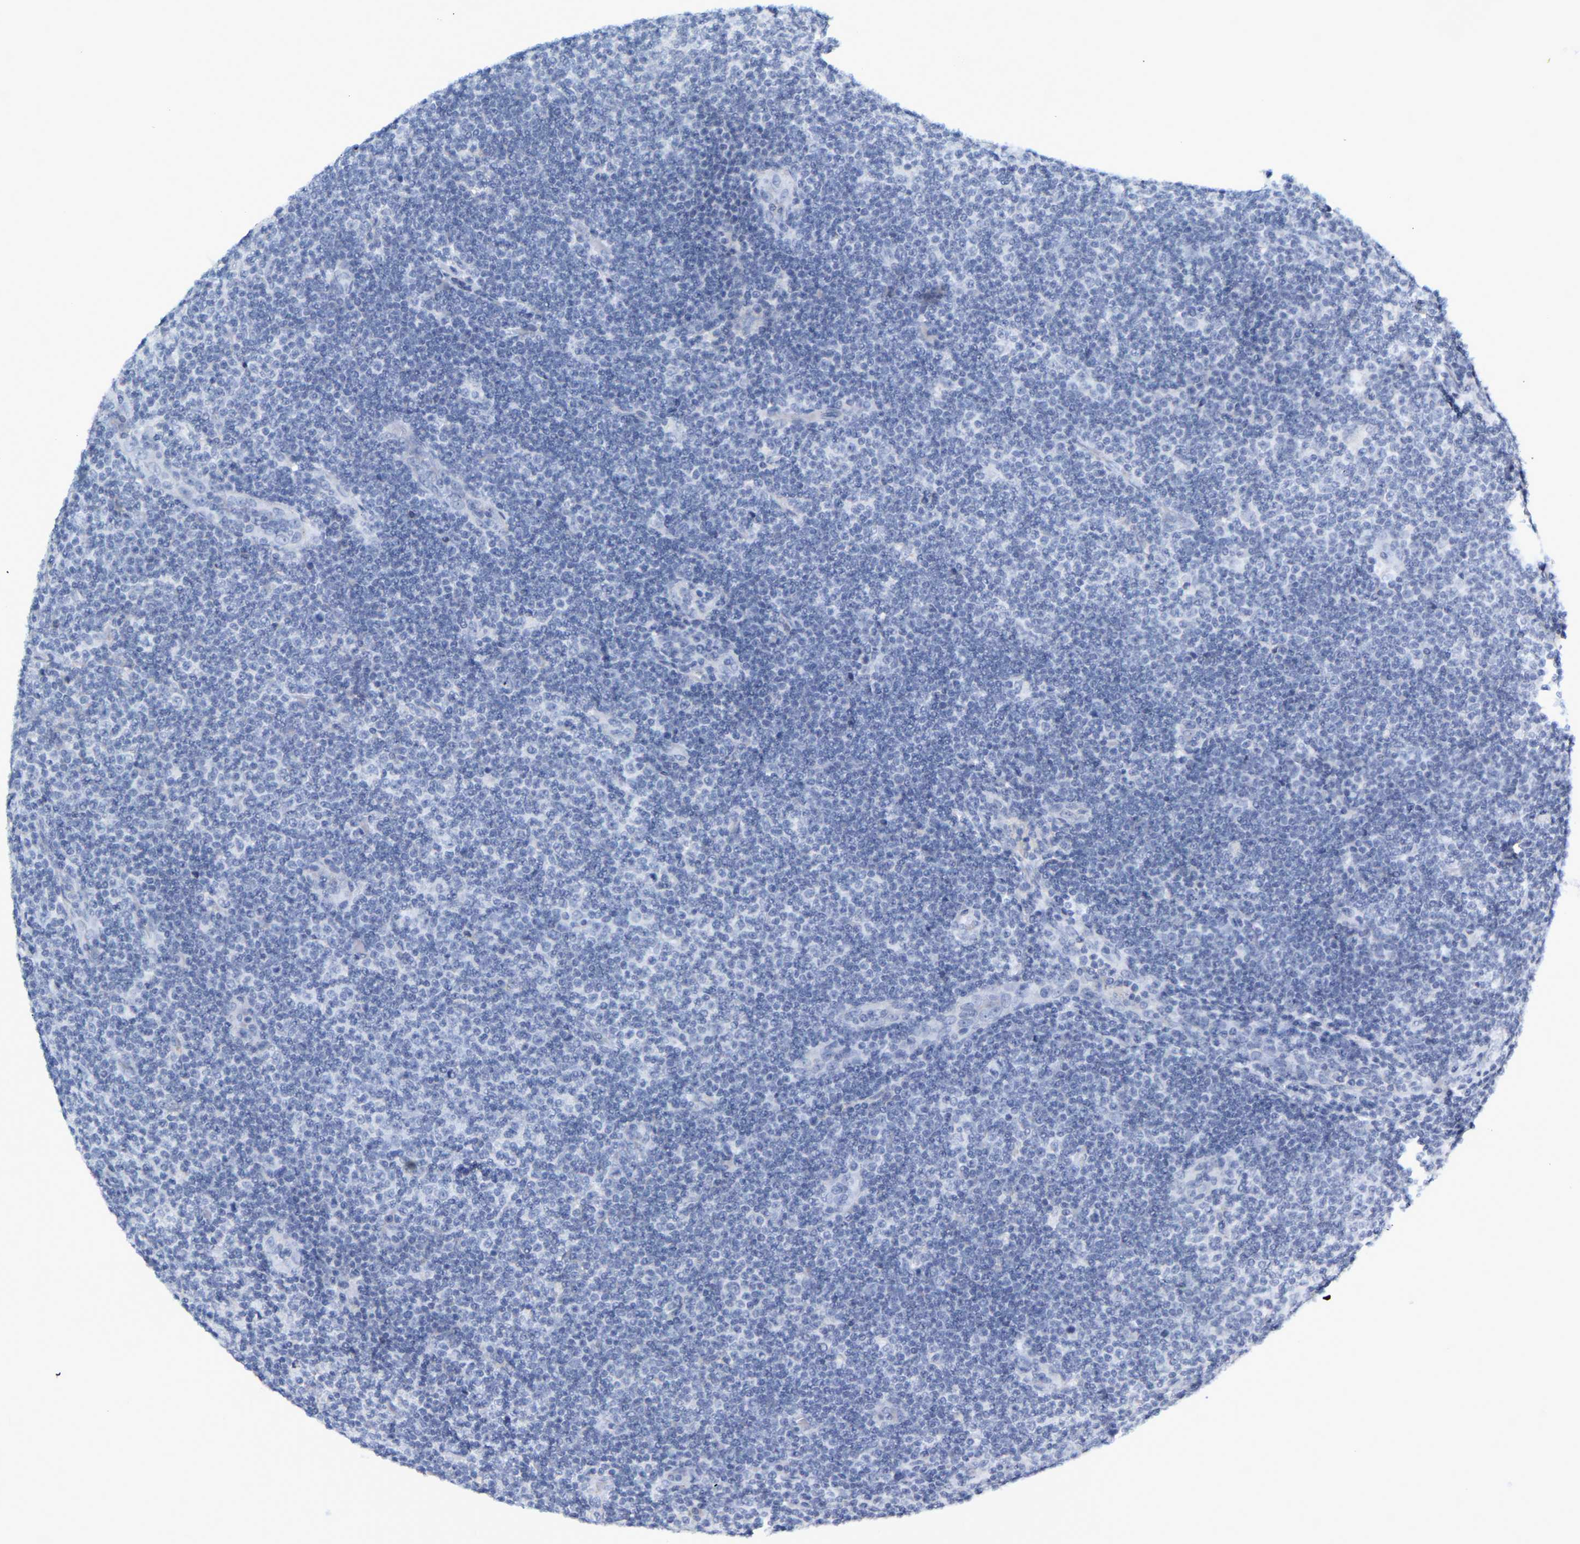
{"staining": {"intensity": "negative", "quantity": "none", "location": "none"}, "tissue": "lymphoma", "cell_type": "Tumor cells", "image_type": "cancer", "snomed": [{"axis": "morphology", "description": "Malignant lymphoma, non-Hodgkin's type, Low grade"}, {"axis": "topography", "description": "Lymph node"}], "caption": "Immunohistochemistry (IHC) micrograph of neoplastic tissue: malignant lymphoma, non-Hodgkin's type (low-grade) stained with DAB (3,3'-diaminobenzidine) shows no significant protein staining in tumor cells. (DAB immunohistochemistry (IHC) with hematoxylin counter stain).", "gene": "GNAS", "patient": {"sex": "male", "age": 83}}